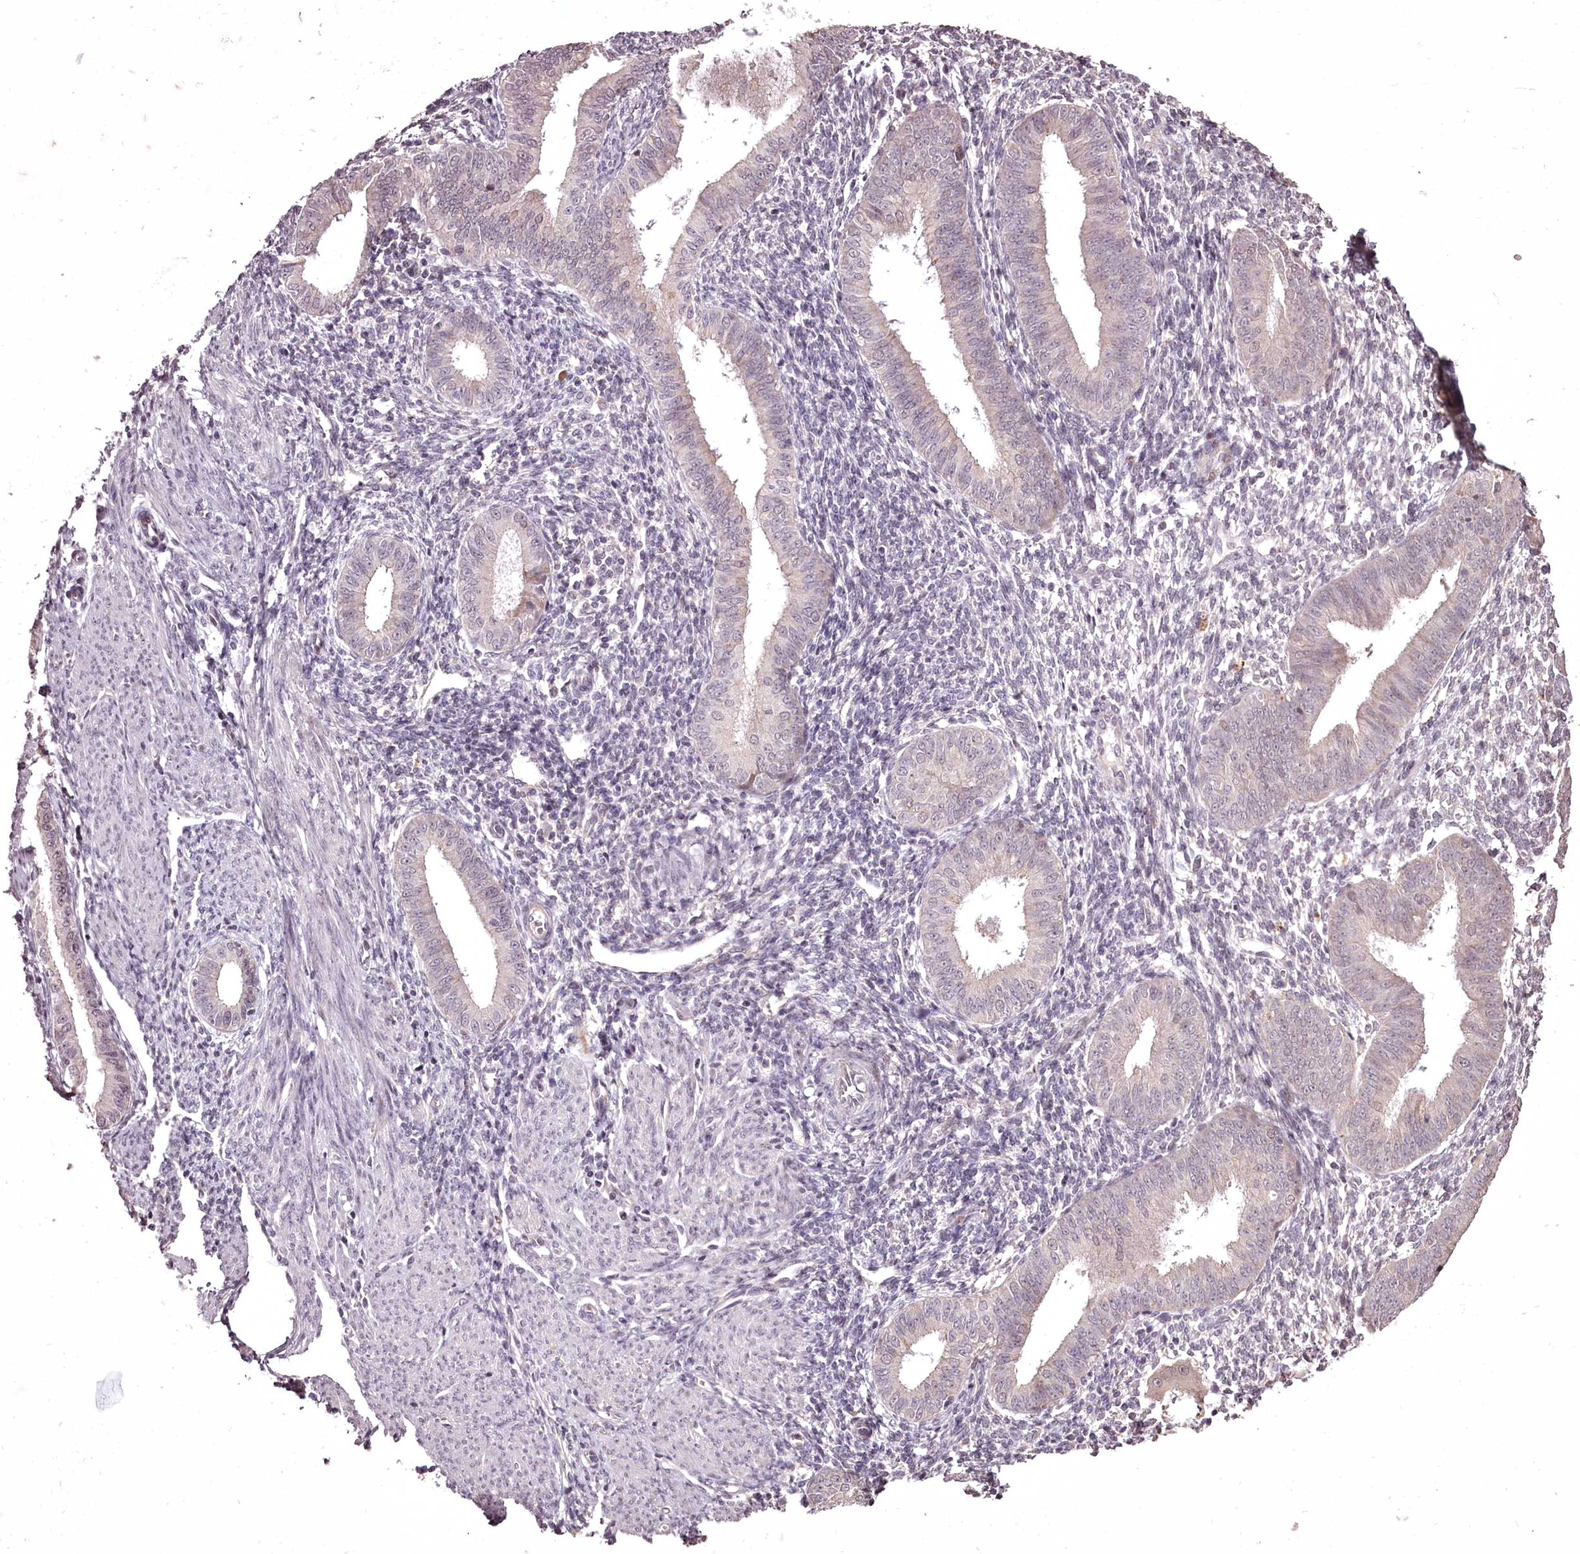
{"staining": {"intensity": "negative", "quantity": "none", "location": "none"}, "tissue": "endometrium", "cell_type": "Cells in endometrial stroma", "image_type": "normal", "snomed": [{"axis": "morphology", "description": "Normal tissue, NOS"}, {"axis": "topography", "description": "Uterus"}, {"axis": "topography", "description": "Endometrium"}], "caption": "Protein analysis of unremarkable endometrium reveals no significant expression in cells in endometrial stroma. (DAB IHC visualized using brightfield microscopy, high magnification).", "gene": "ADRA1D", "patient": {"sex": "female", "age": 48}}